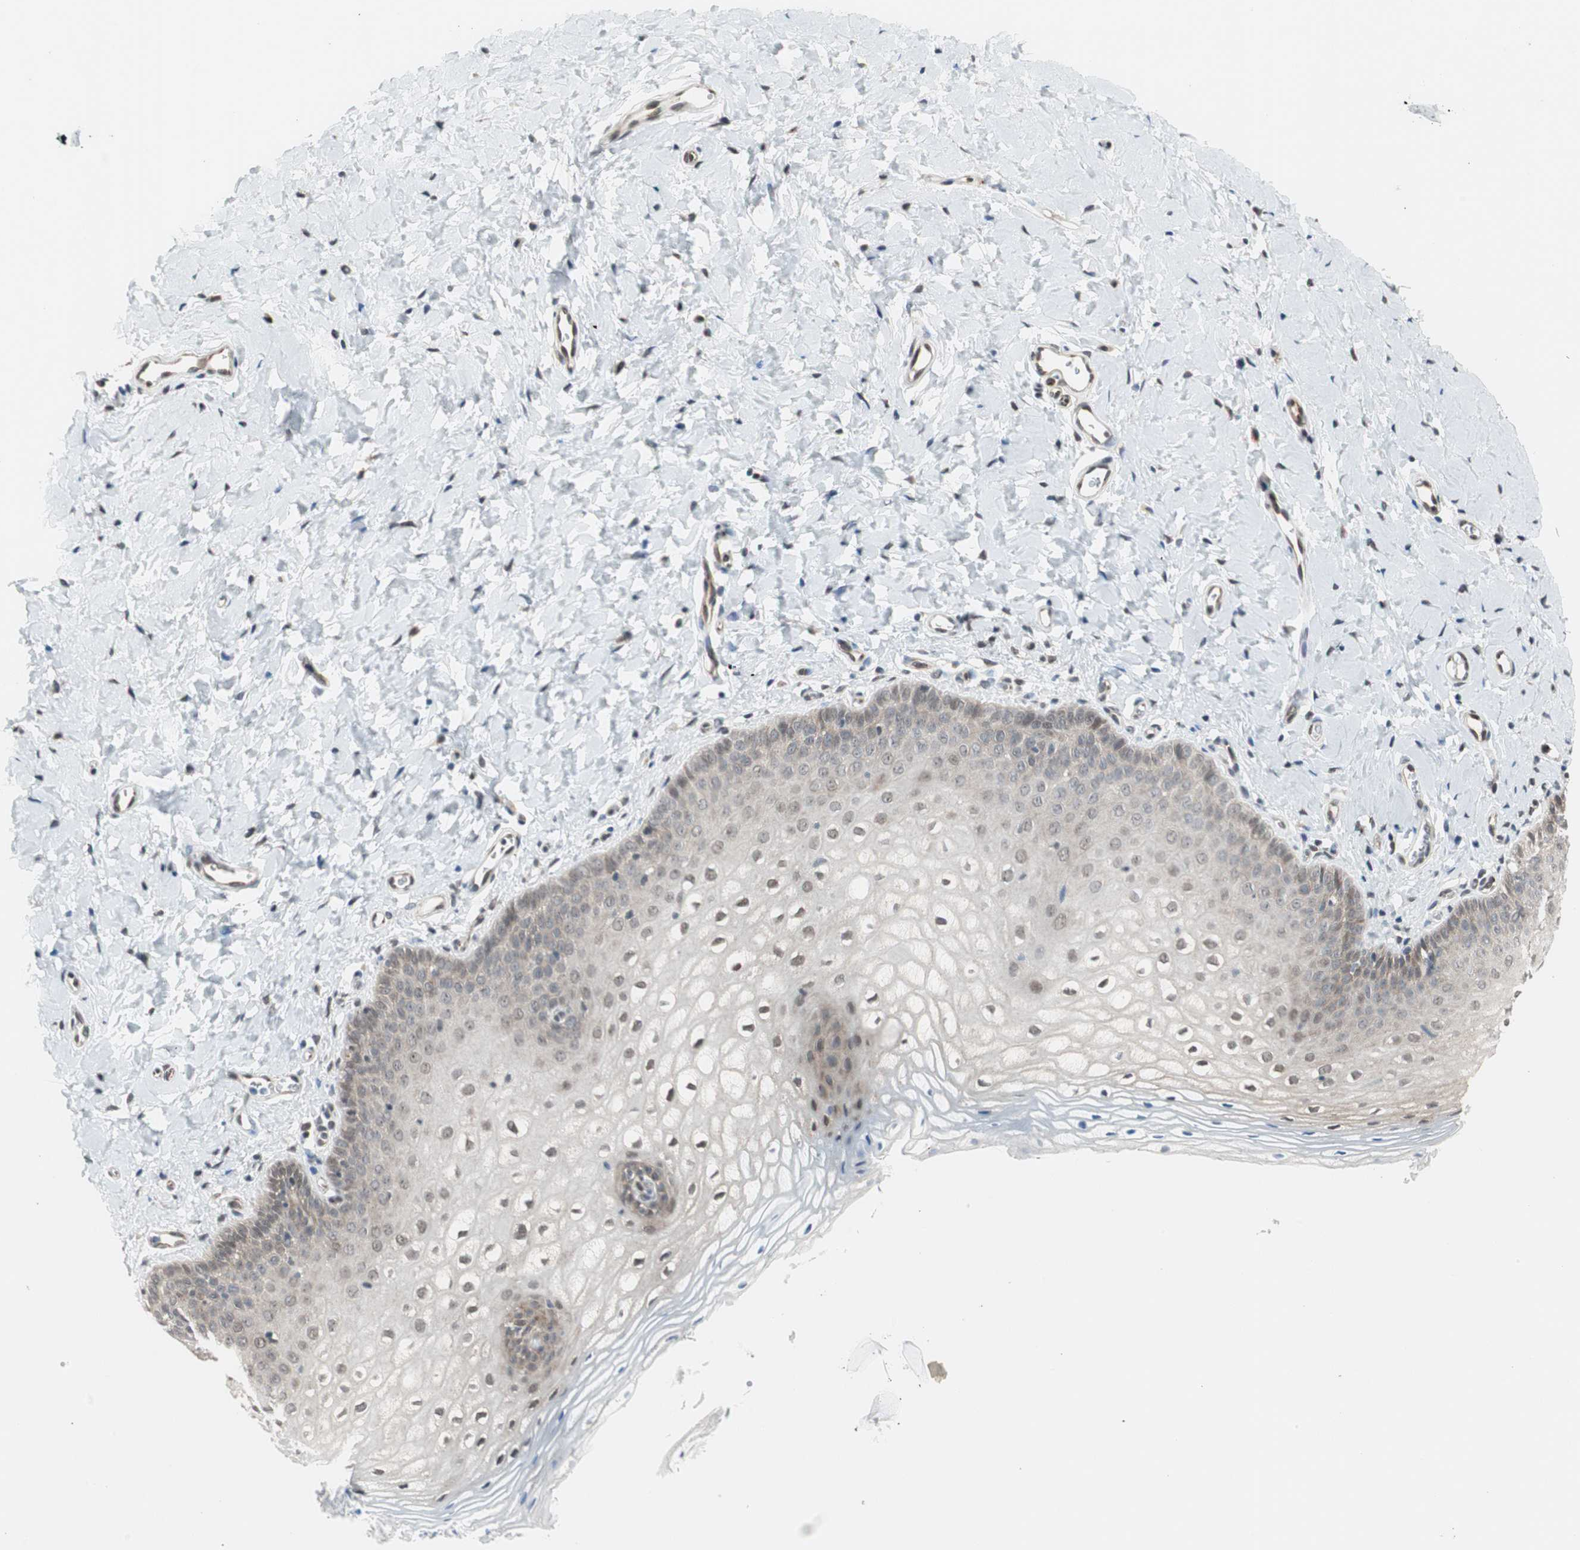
{"staining": {"intensity": "moderate", "quantity": ">75%", "location": "cytoplasmic/membranous,nuclear"}, "tissue": "vagina", "cell_type": "Squamous epithelial cells", "image_type": "normal", "snomed": [{"axis": "morphology", "description": "Normal tissue, NOS"}, {"axis": "topography", "description": "Vagina"}], "caption": "DAB (3,3'-diaminobenzidine) immunohistochemical staining of benign vagina shows moderate cytoplasmic/membranous,nuclear protein staining in about >75% of squamous epithelial cells.", "gene": "ZBTB17", "patient": {"sex": "female", "age": 55}}